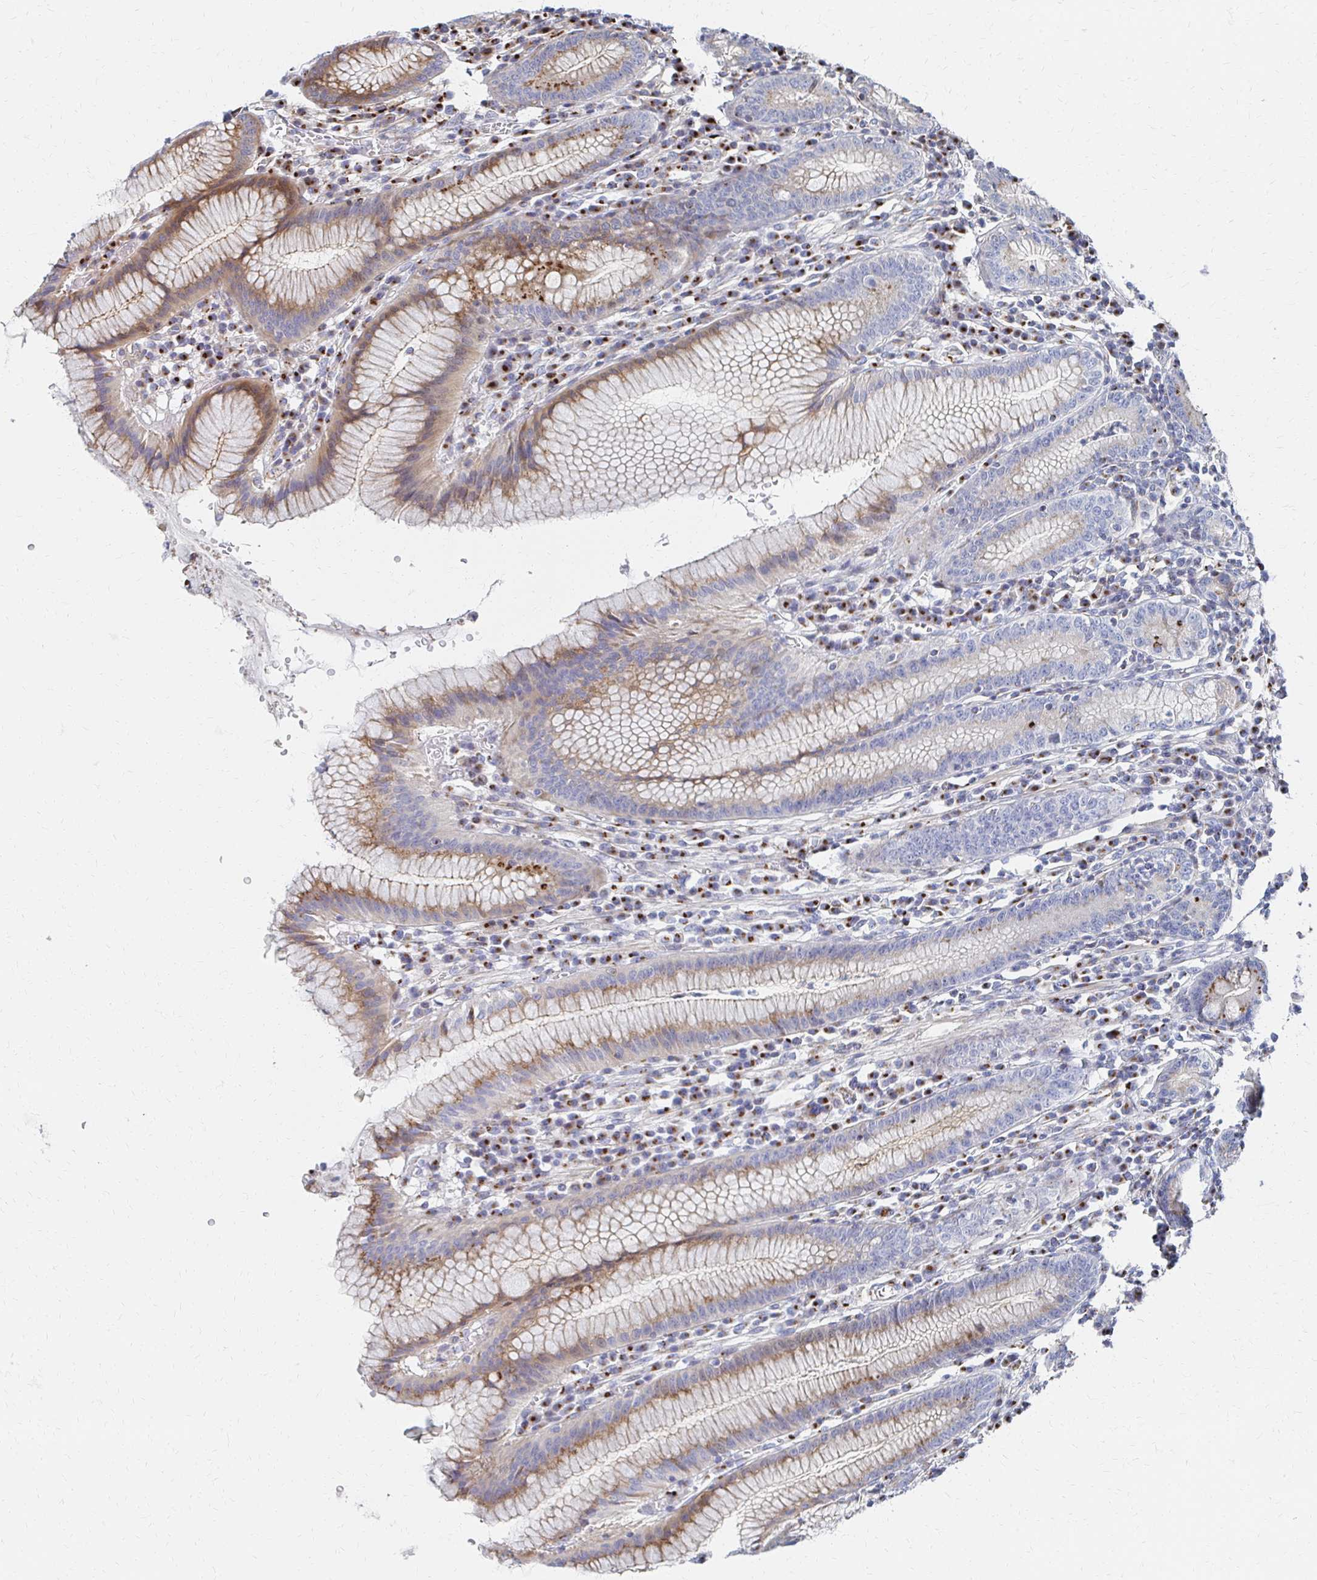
{"staining": {"intensity": "moderate", "quantity": "25%-75%", "location": "cytoplasmic/membranous"}, "tissue": "stomach", "cell_type": "Glandular cells", "image_type": "normal", "snomed": [{"axis": "morphology", "description": "Normal tissue, NOS"}, {"axis": "topography", "description": "Stomach"}], "caption": "A brown stain shows moderate cytoplasmic/membranous positivity of a protein in glandular cells of benign stomach.", "gene": "MAN1A1", "patient": {"sex": "male", "age": 55}}